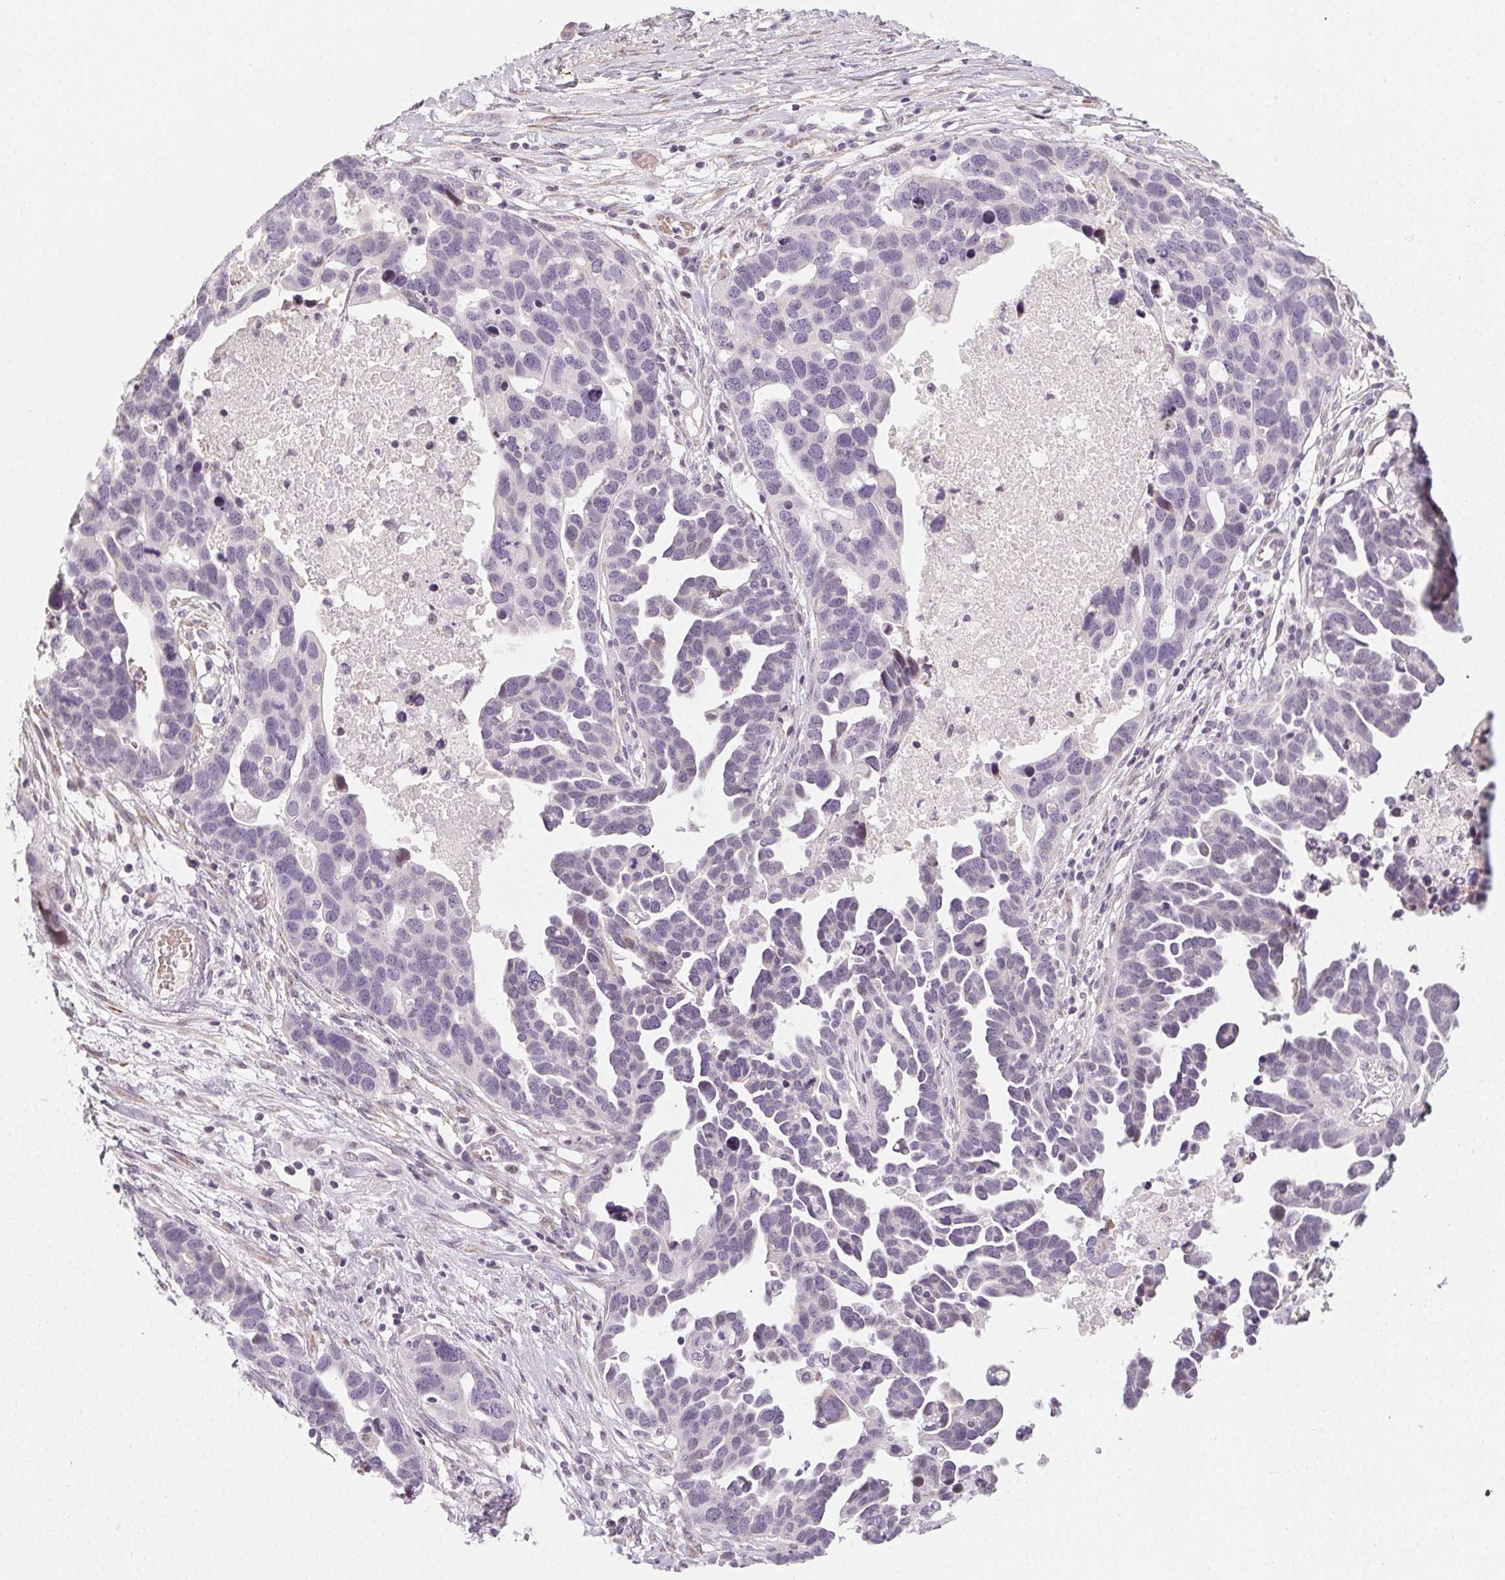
{"staining": {"intensity": "negative", "quantity": "none", "location": "none"}, "tissue": "ovarian cancer", "cell_type": "Tumor cells", "image_type": "cancer", "snomed": [{"axis": "morphology", "description": "Cystadenocarcinoma, serous, NOS"}, {"axis": "topography", "description": "Ovary"}], "caption": "Tumor cells show no significant expression in serous cystadenocarcinoma (ovarian).", "gene": "CCDC96", "patient": {"sex": "female", "age": 54}}